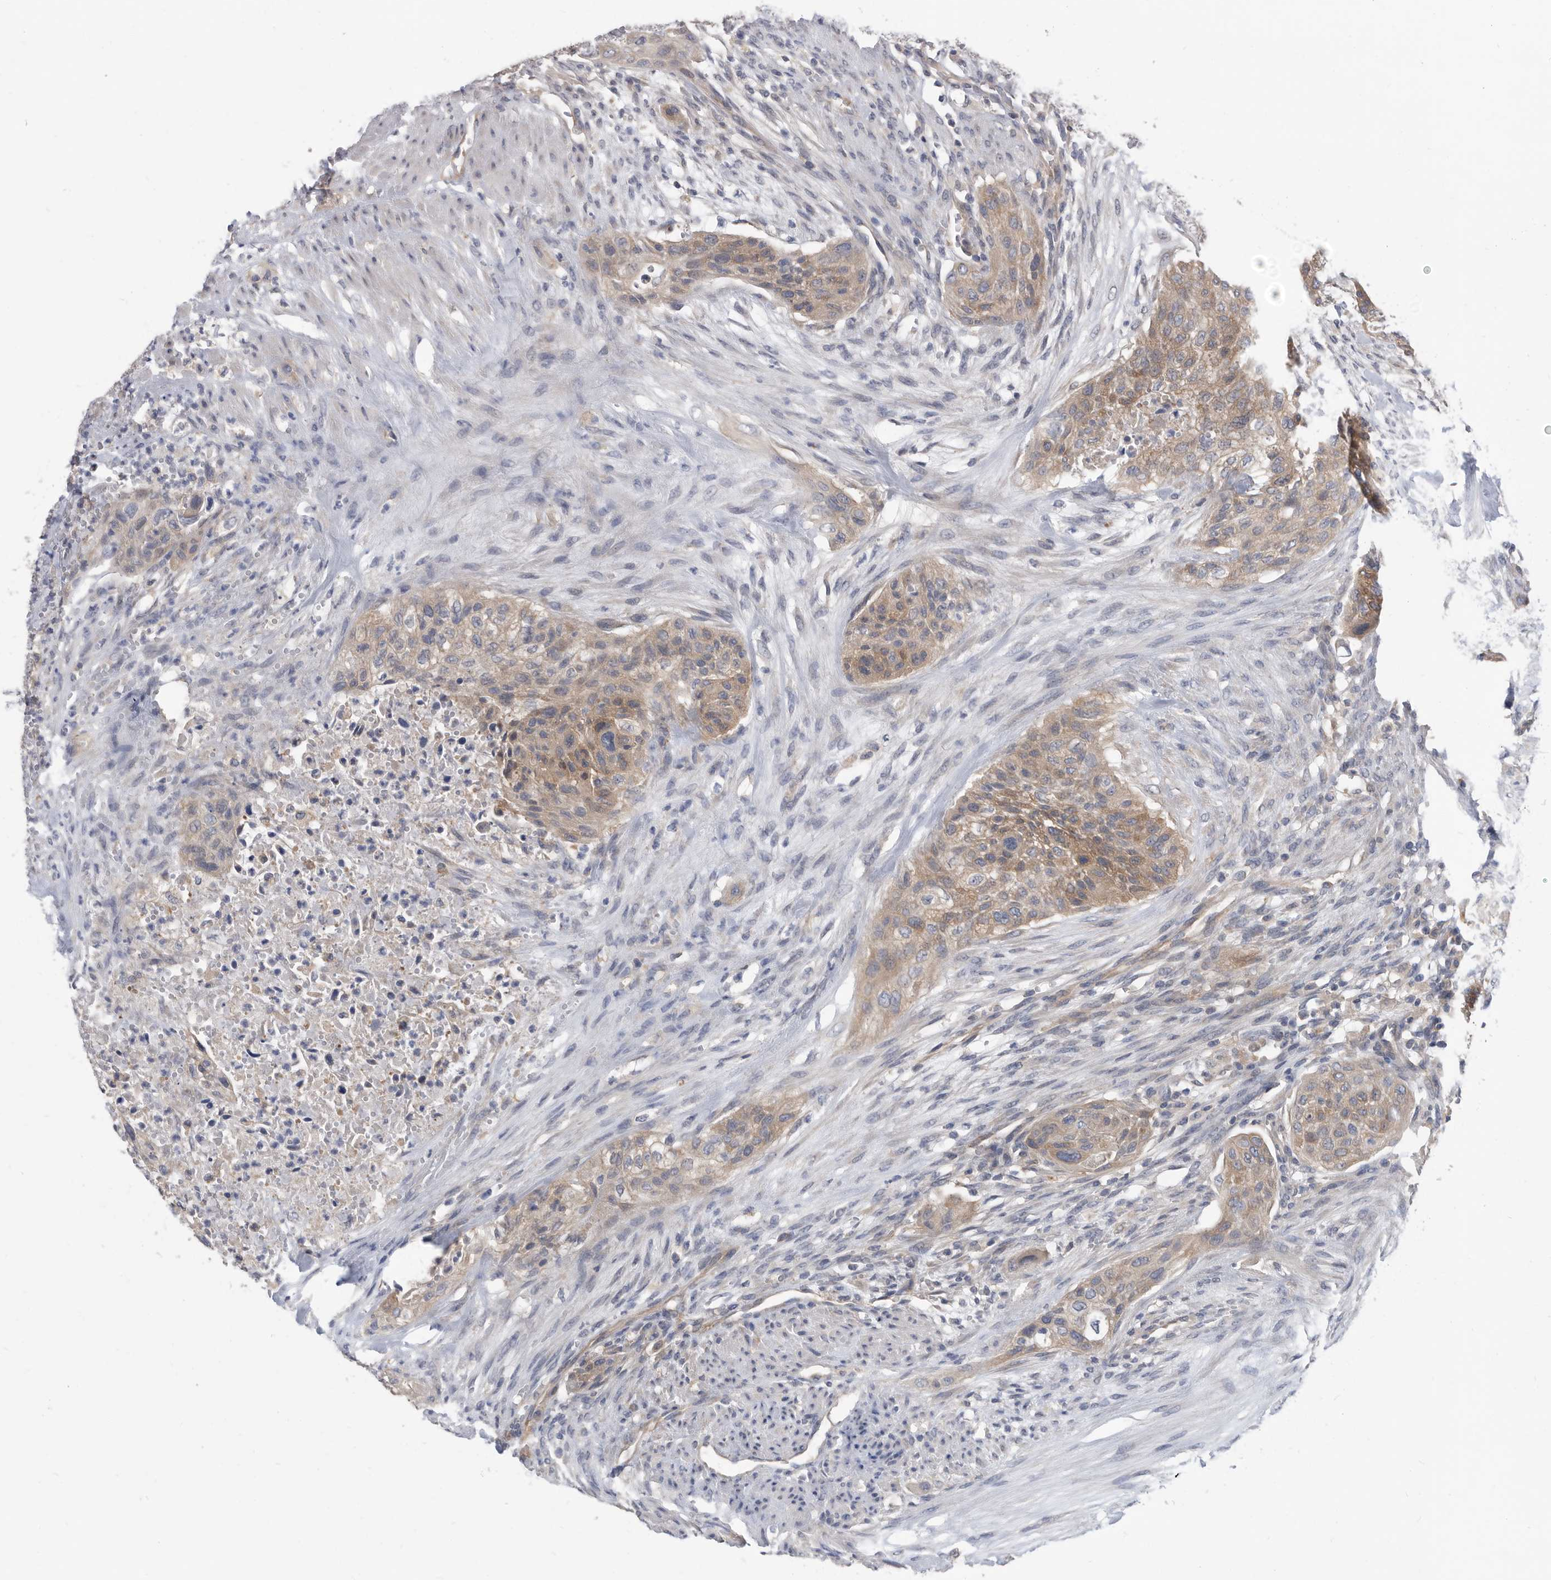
{"staining": {"intensity": "weak", "quantity": ">75%", "location": "cytoplasmic/membranous"}, "tissue": "urothelial cancer", "cell_type": "Tumor cells", "image_type": "cancer", "snomed": [{"axis": "morphology", "description": "Urothelial carcinoma, High grade"}, {"axis": "topography", "description": "Urinary bladder"}], "caption": "Brown immunohistochemical staining in urothelial carcinoma (high-grade) shows weak cytoplasmic/membranous staining in approximately >75% of tumor cells. (DAB = brown stain, brightfield microscopy at high magnification).", "gene": "CCT4", "patient": {"sex": "male", "age": 35}}